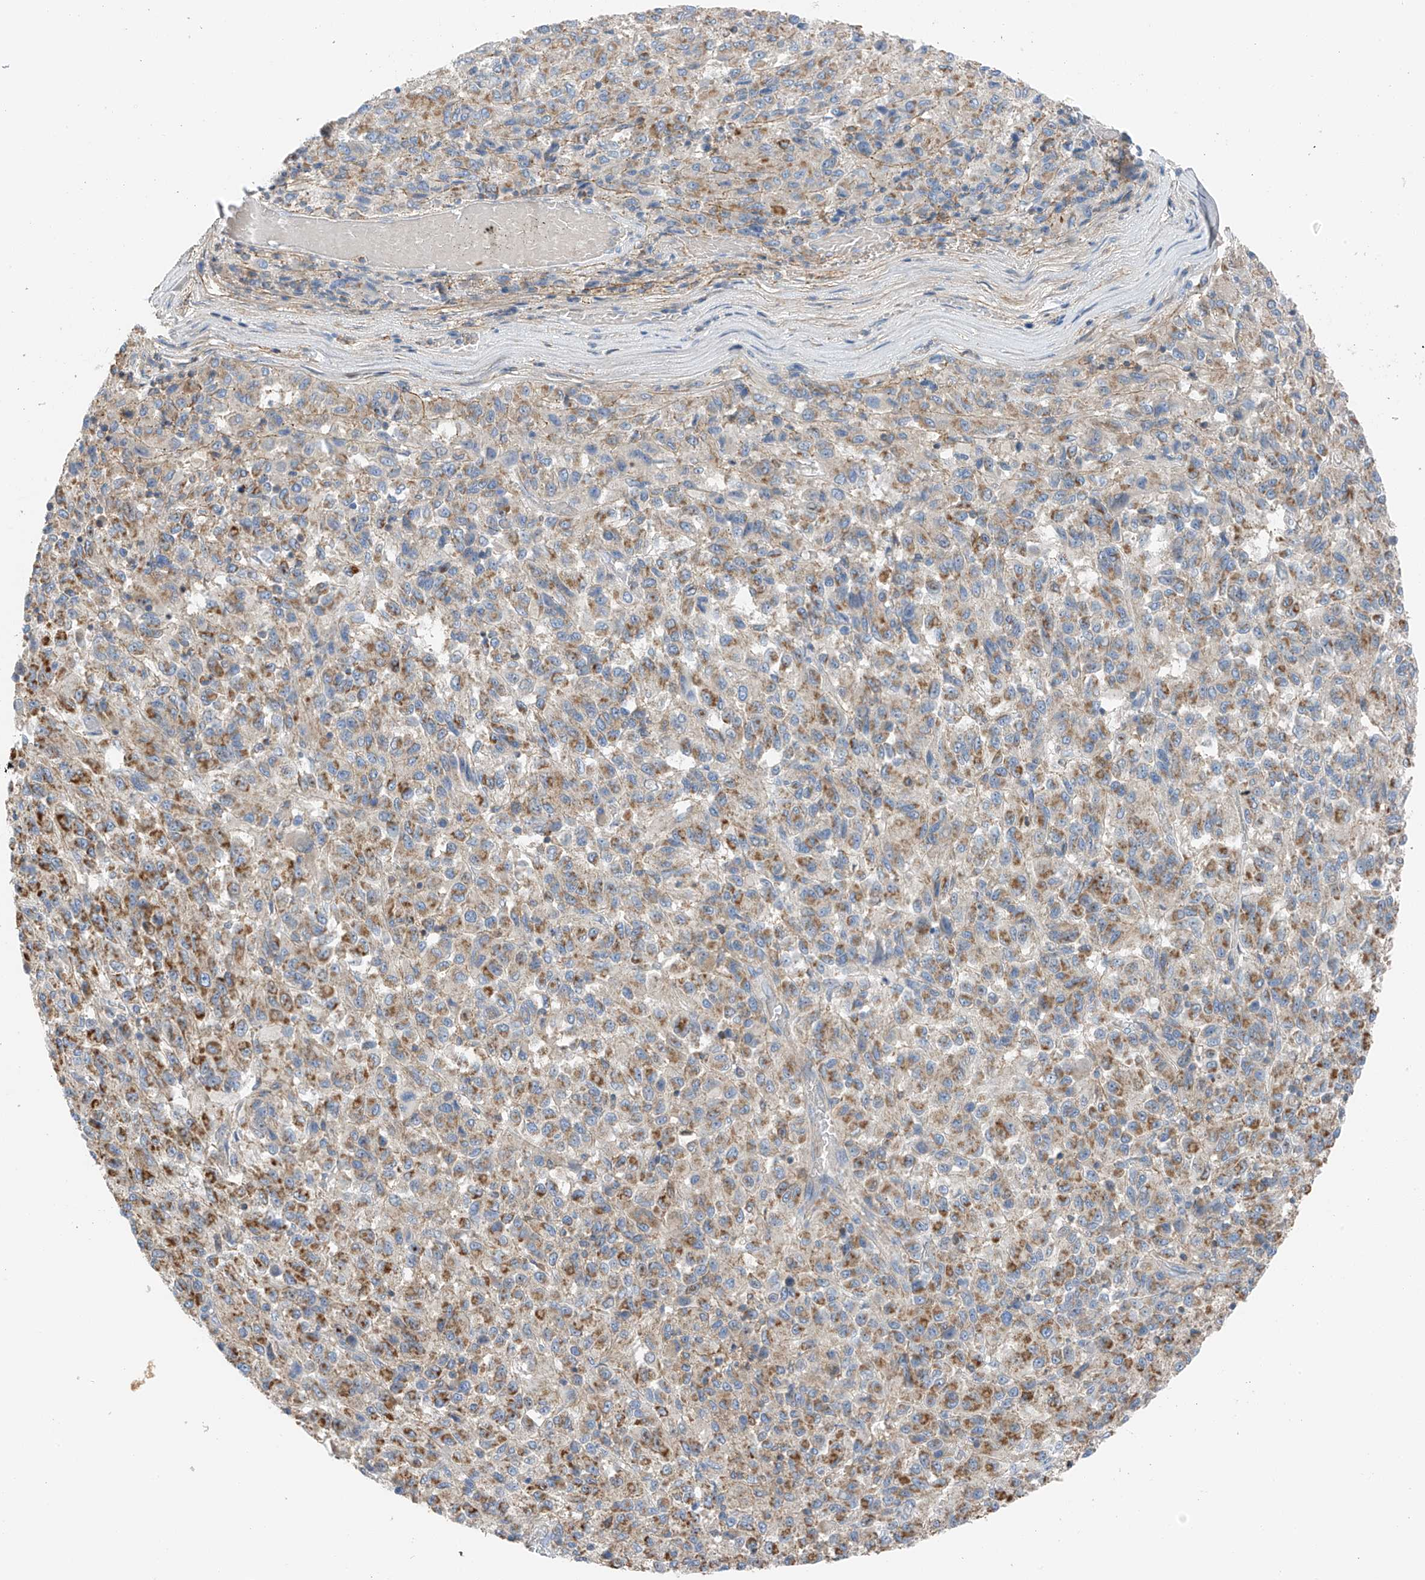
{"staining": {"intensity": "moderate", "quantity": "25%-75%", "location": "cytoplasmic/membranous"}, "tissue": "melanoma", "cell_type": "Tumor cells", "image_type": "cancer", "snomed": [{"axis": "morphology", "description": "Malignant melanoma, Metastatic site"}, {"axis": "topography", "description": "Lung"}], "caption": "Brown immunohistochemical staining in human malignant melanoma (metastatic site) shows moderate cytoplasmic/membranous expression in approximately 25%-75% of tumor cells.", "gene": "NALCN", "patient": {"sex": "male", "age": 64}}